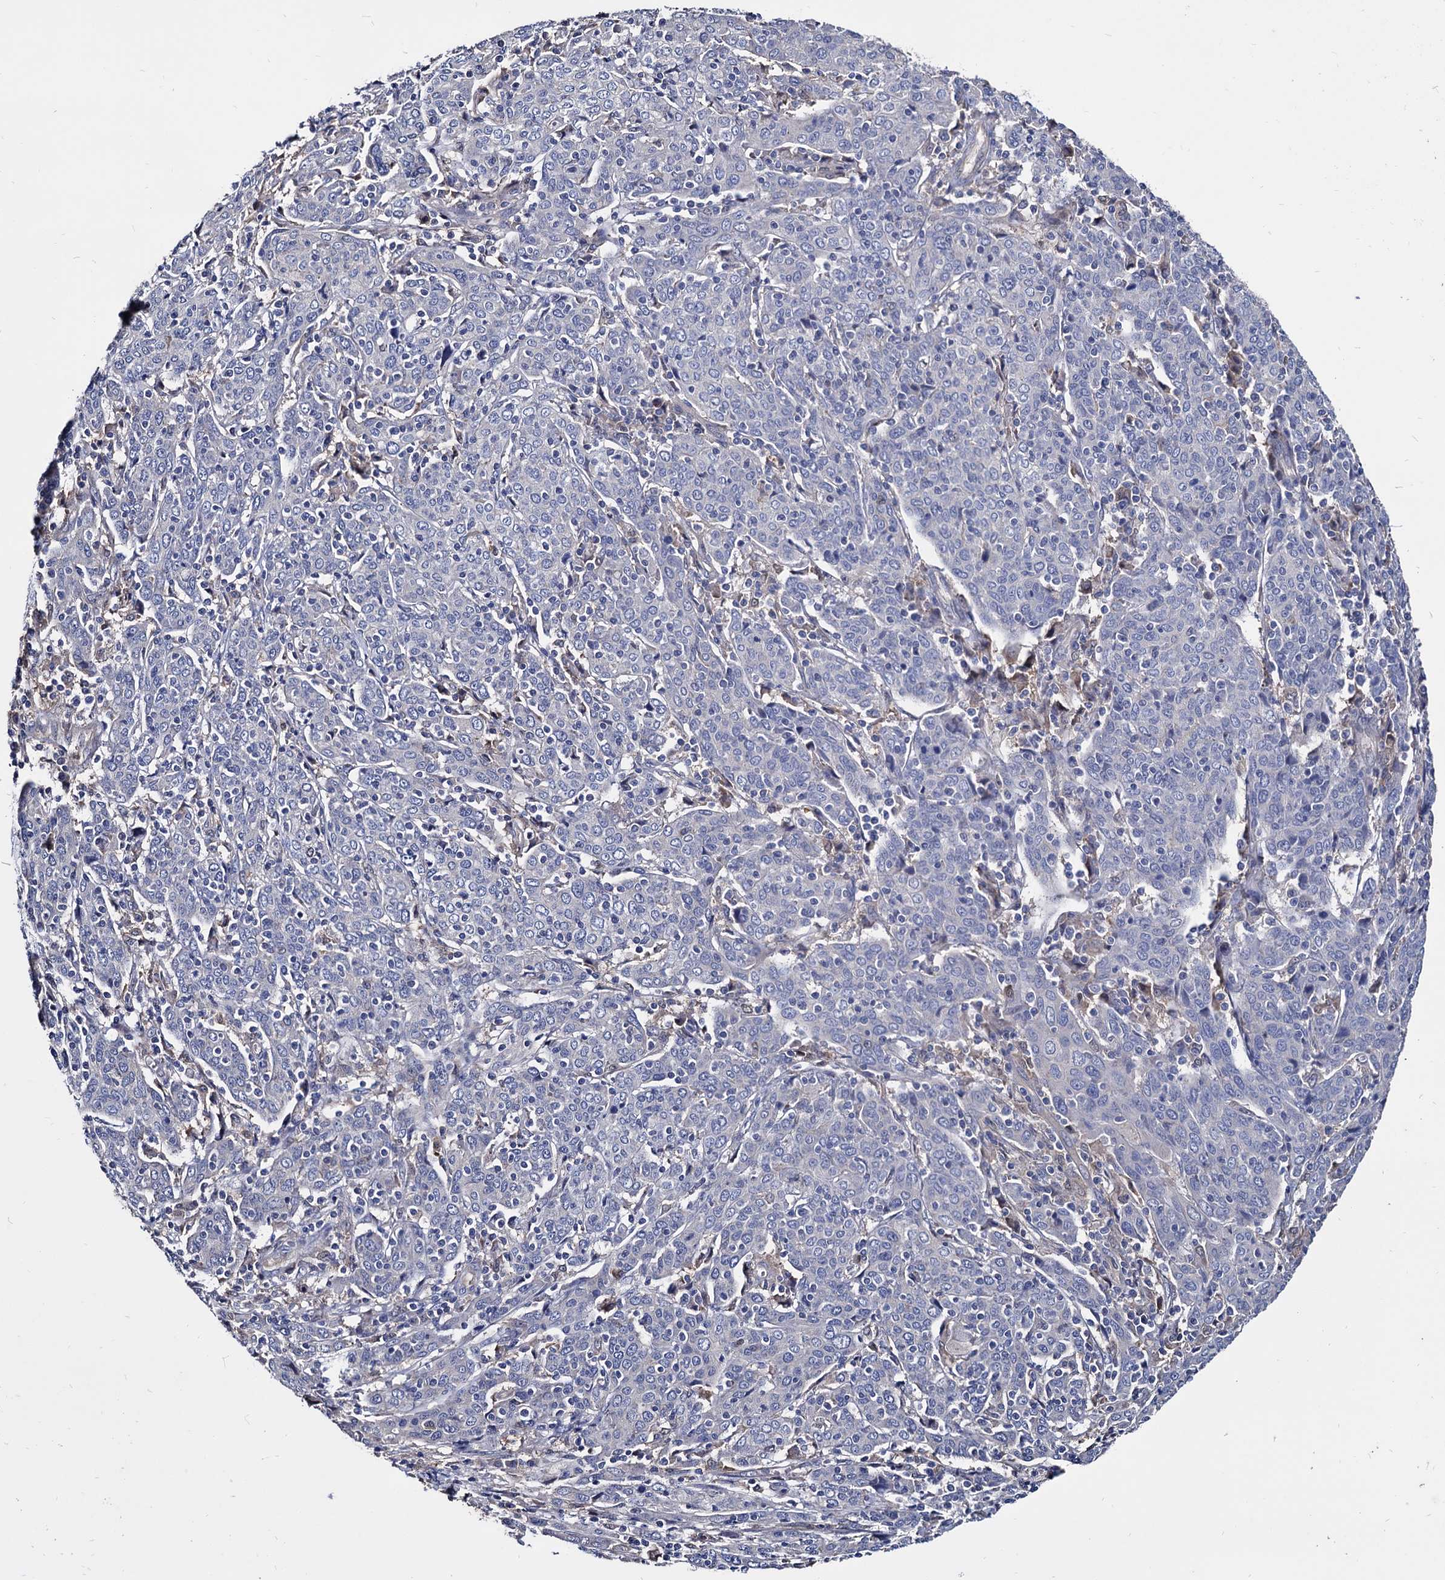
{"staining": {"intensity": "negative", "quantity": "none", "location": "none"}, "tissue": "cervical cancer", "cell_type": "Tumor cells", "image_type": "cancer", "snomed": [{"axis": "morphology", "description": "Squamous cell carcinoma, NOS"}, {"axis": "topography", "description": "Cervix"}], "caption": "DAB (3,3'-diaminobenzidine) immunohistochemical staining of human cervical cancer (squamous cell carcinoma) demonstrates no significant staining in tumor cells.", "gene": "CPPED1", "patient": {"sex": "female", "age": 67}}